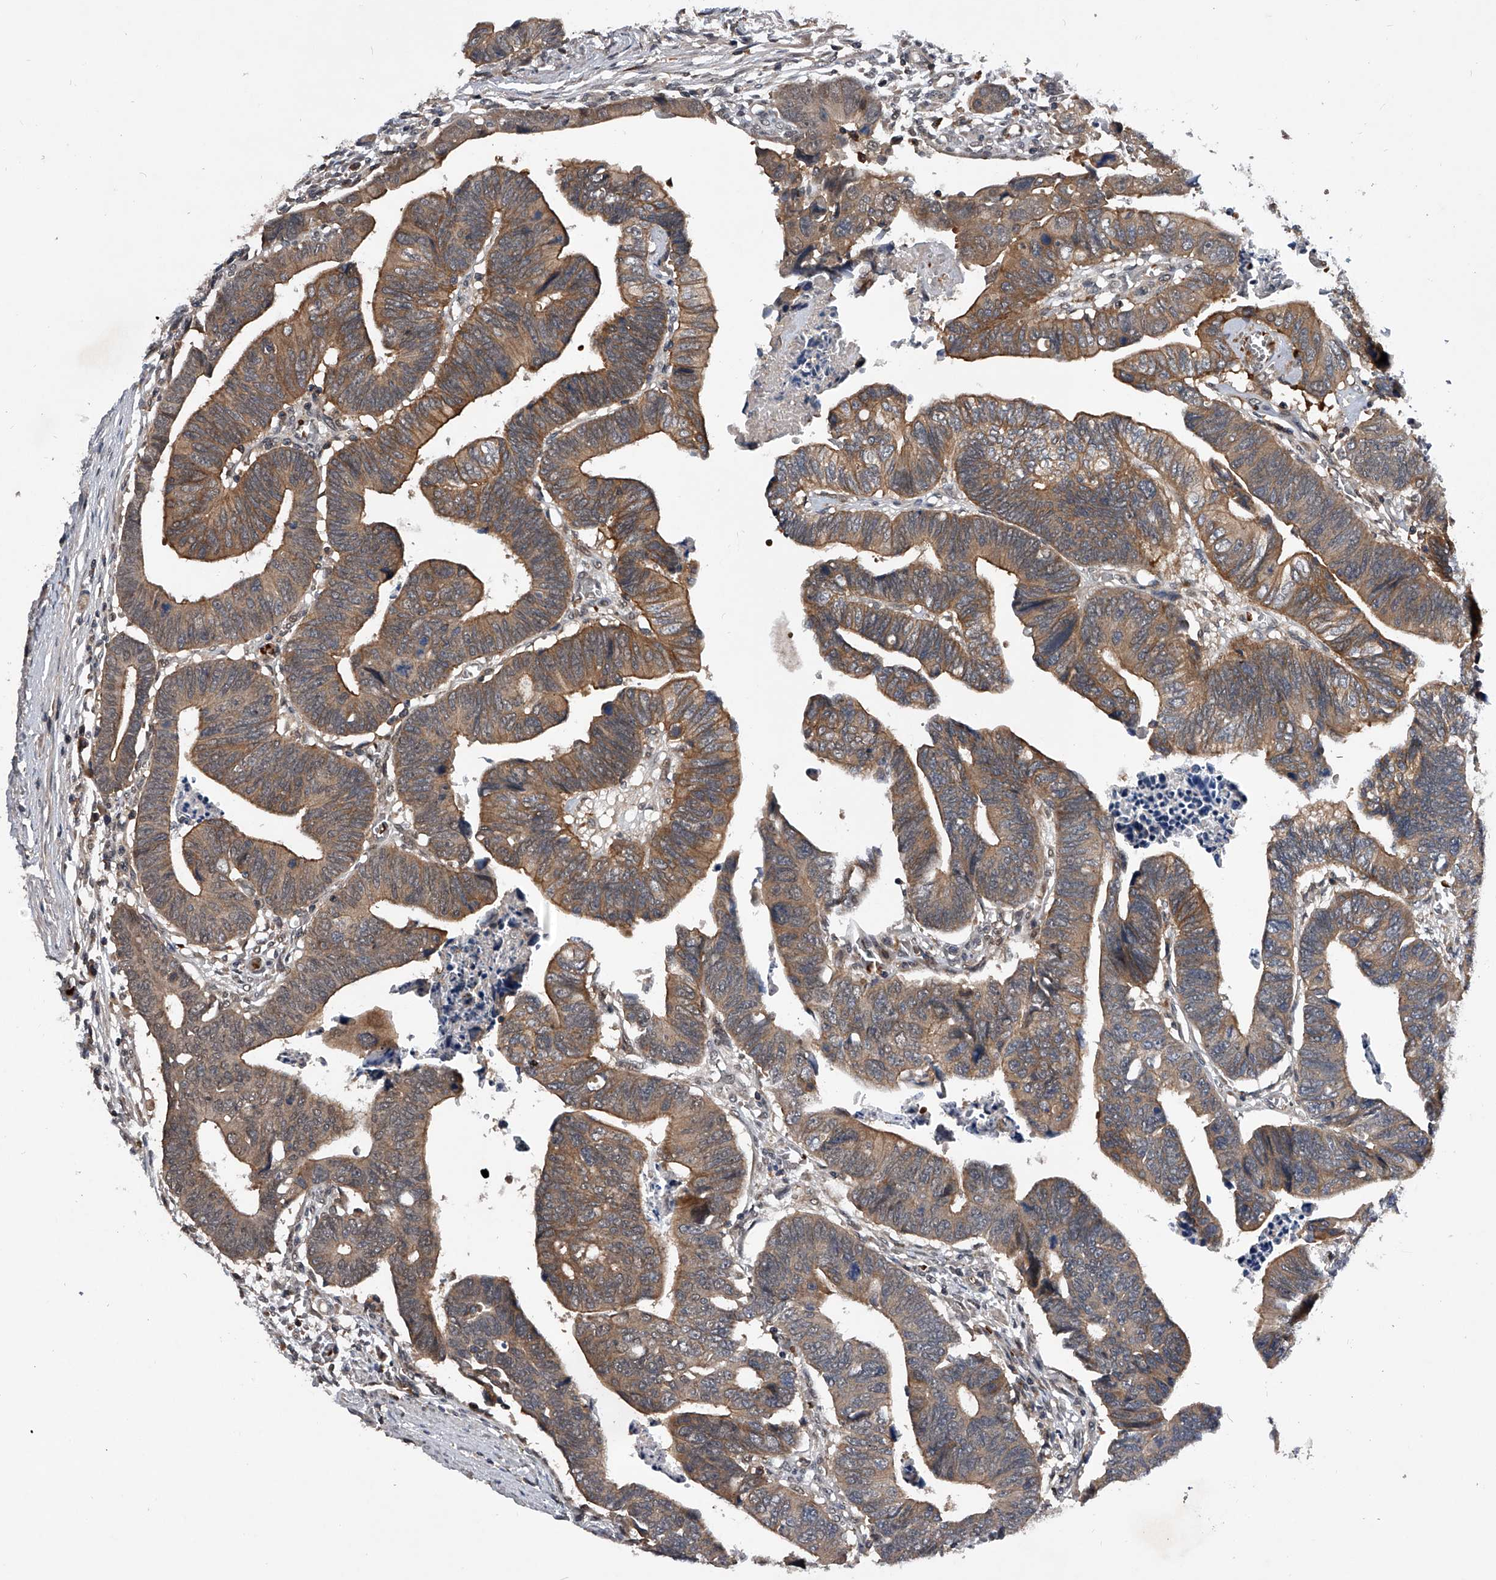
{"staining": {"intensity": "moderate", "quantity": ">75%", "location": "cytoplasmic/membranous"}, "tissue": "colorectal cancer", "cell_type": "Tumor cells", "image_type": "cancer", "snomed": [{"axis": "morphology", "description": "Adenocarcinoma, NOS"}, {"axis": "topography", "description": "Rectum"}], "caption": "Colorectal cancer stained with a brown dye shows moderate cytoplasmic/membranous positive staining in about >75% of tumor cells.", "gene": "ZNF30", "patient": {"sex": "female", "age": 65}}